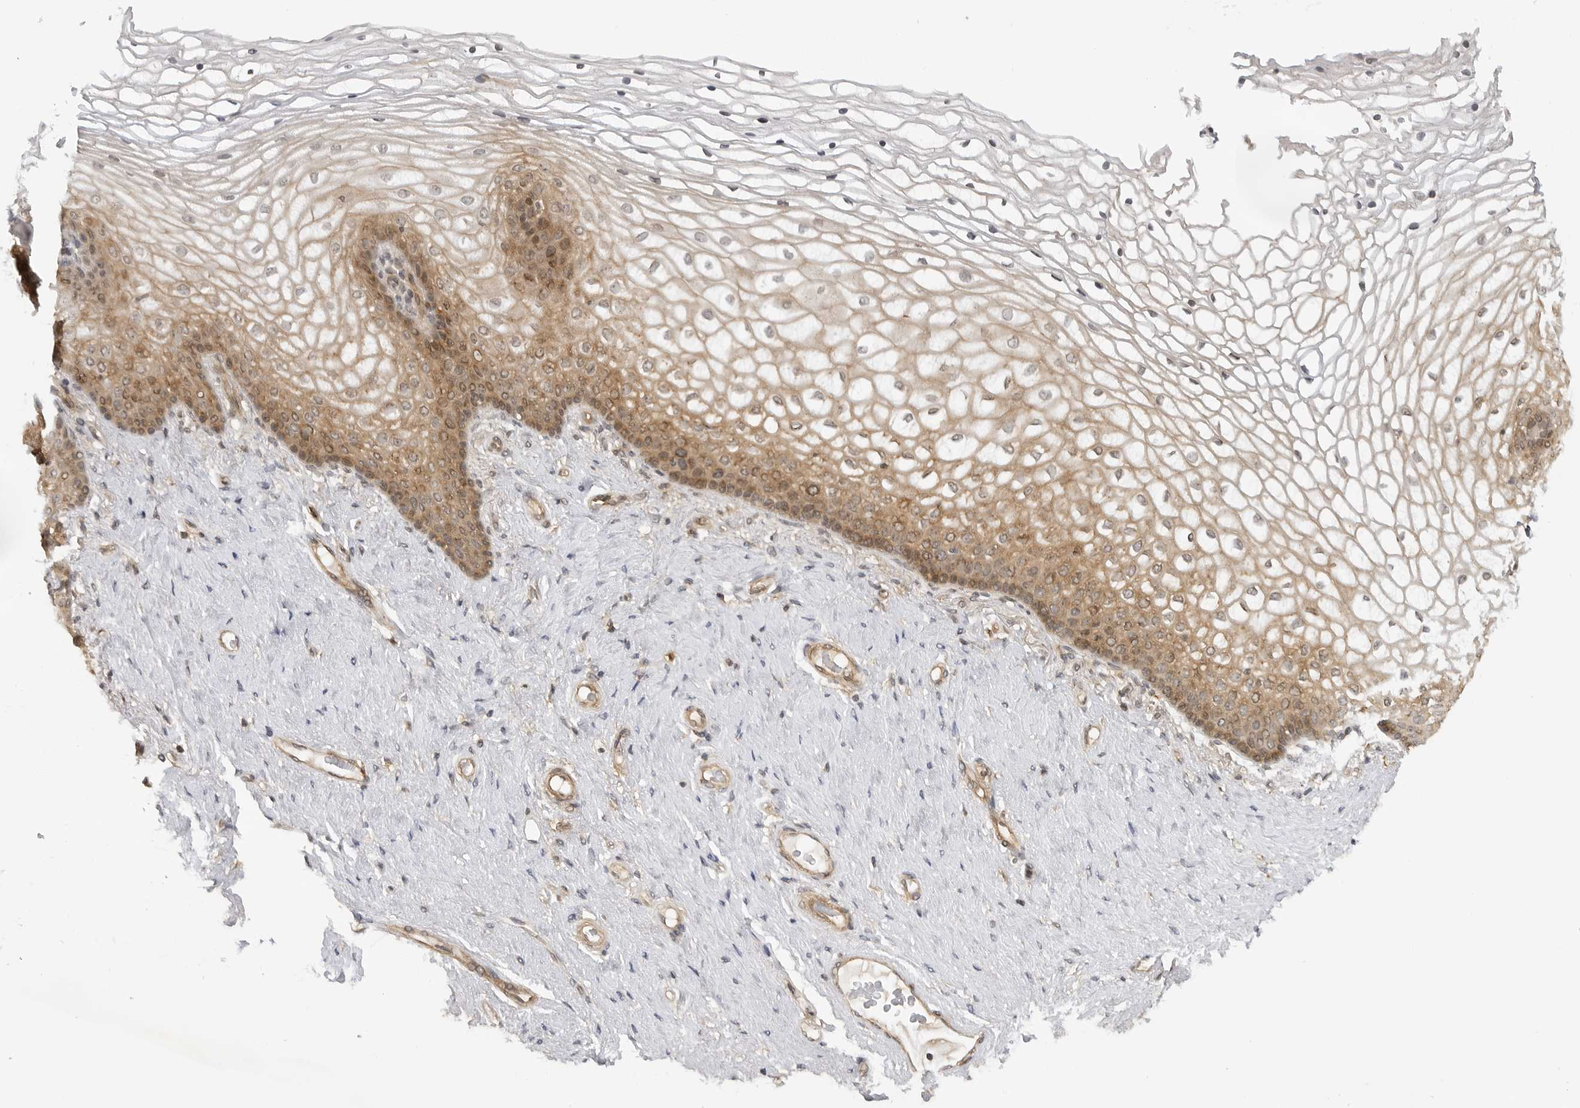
{"staining": {"intensity": "moderate", "quantity": "25%-75%", "location": "cytoplasmic/membranous,nuclear"}, "tissue": "vagina", "cell_type": "Squamous epithelial cells", "image_type": "normal", "snomed": [{"axis": "morphology", "description": "Normal tissue, NOS"}, {"axis": "topography", "description": "Vagina"}], "caption": "IHC image of benign vagina: human vagina stained using immunohistochemistry (IHC) displays medium levels of moderate protein expression localized specifically in the cytoplasmic/membranous,nuclear of squamous epithelial cells, appearing as a cytoplasmic/membranous,nuclear brown color.", "gene": "MAP2K5", "patient": {"sex": "female", "age": 60}}